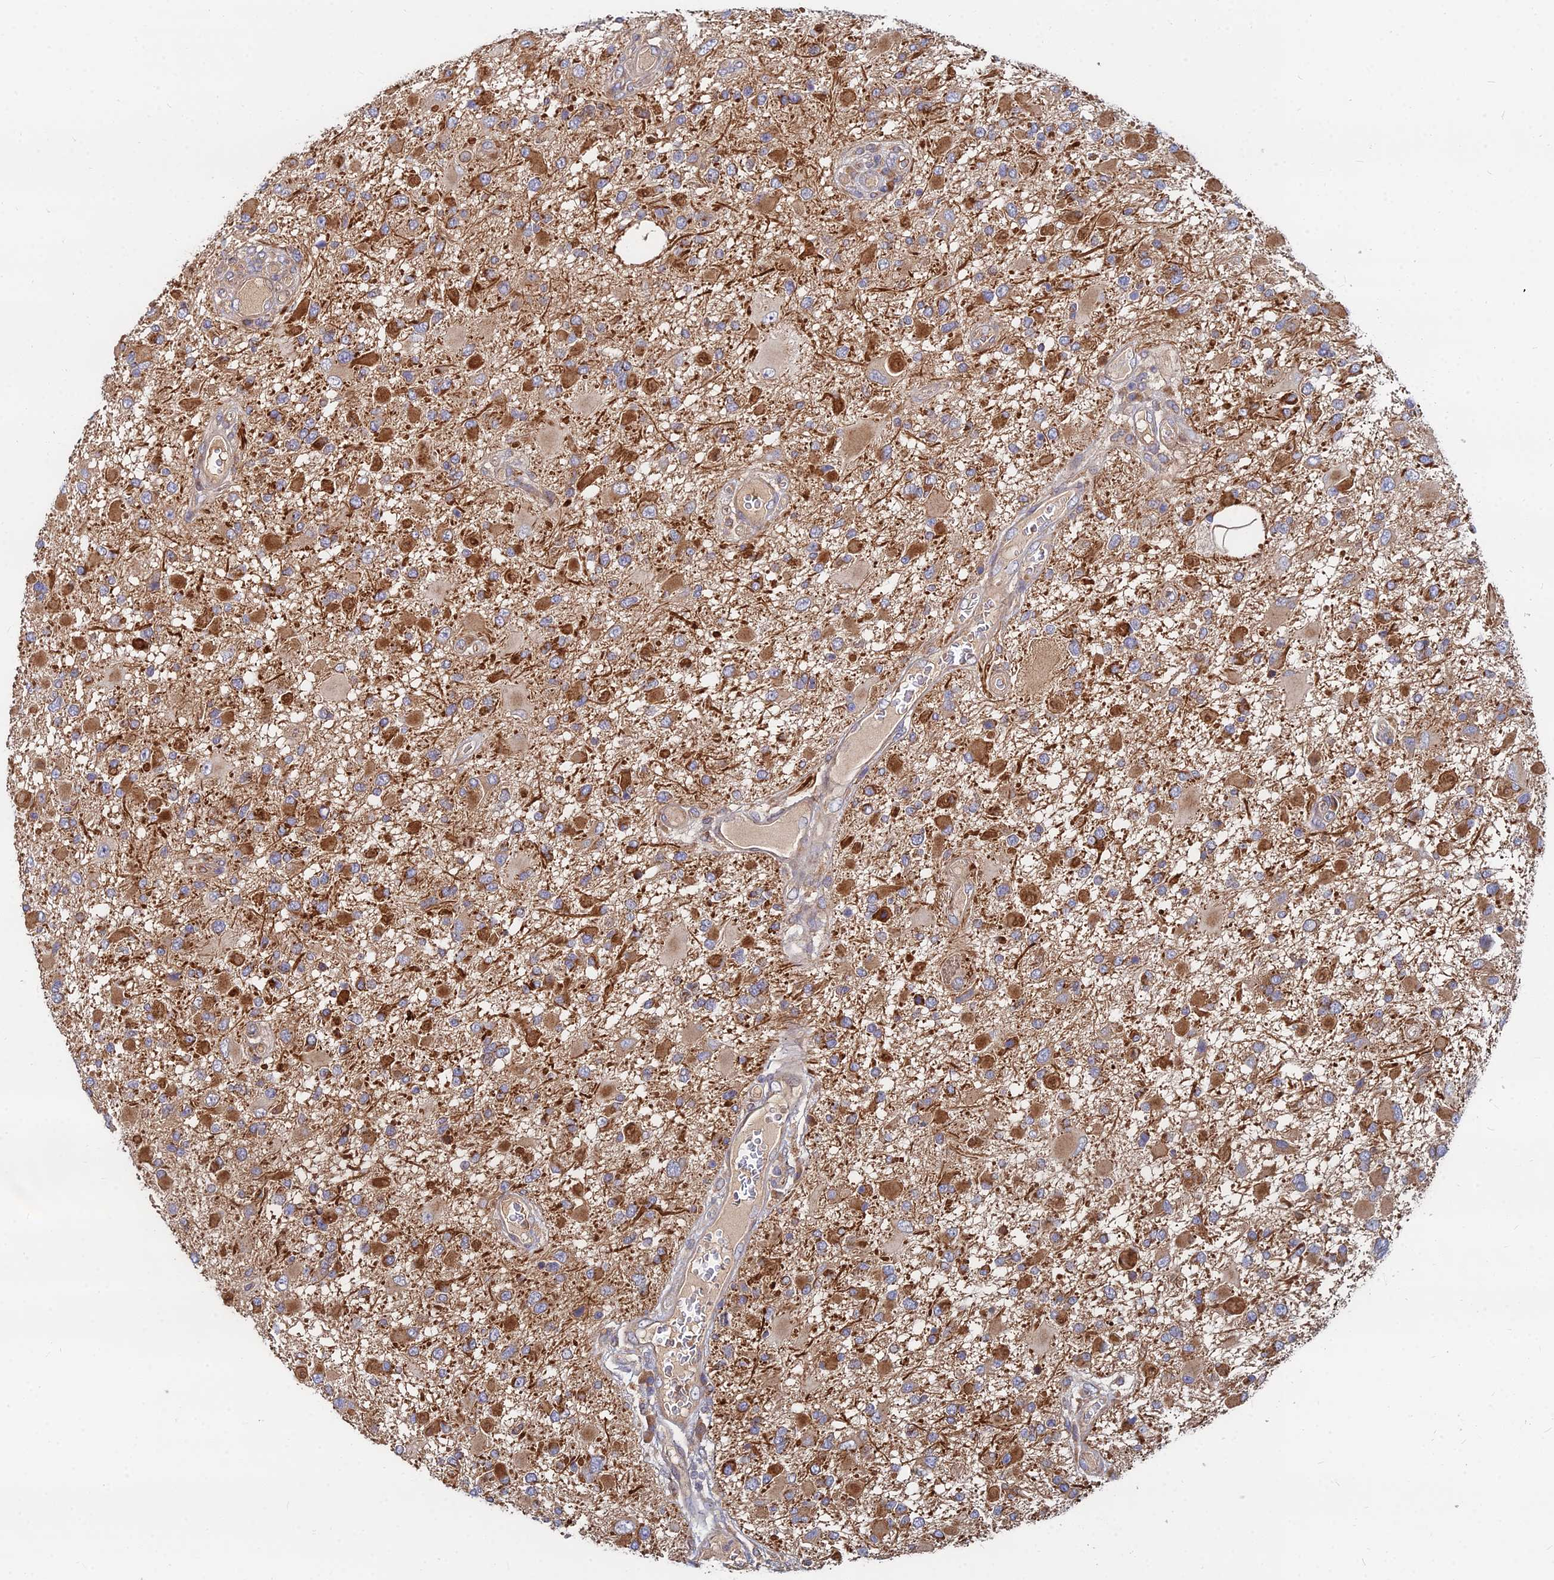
{"staining": {"intensity": "strong", "quantity": "25%-75%", "location": "cytoplasmic/membranous"}, "tissue": "glioma", "cell_type": "Tumor cells", "image_type": "cancer", "snomed": [{"axis": "morphology", "description": "Glioma, malignant, High grade"}, {"axis": "topography", "description": "Brain"}], "caption": "Immunohistochemical staining of high-grade glioma (malignant) exhibits high levels of strong cytoplasmic/membranous expression in about 25%-75% of tumor cells.", "gene": "CCZ1", "patient": {"sex": "male", "age": 53}}